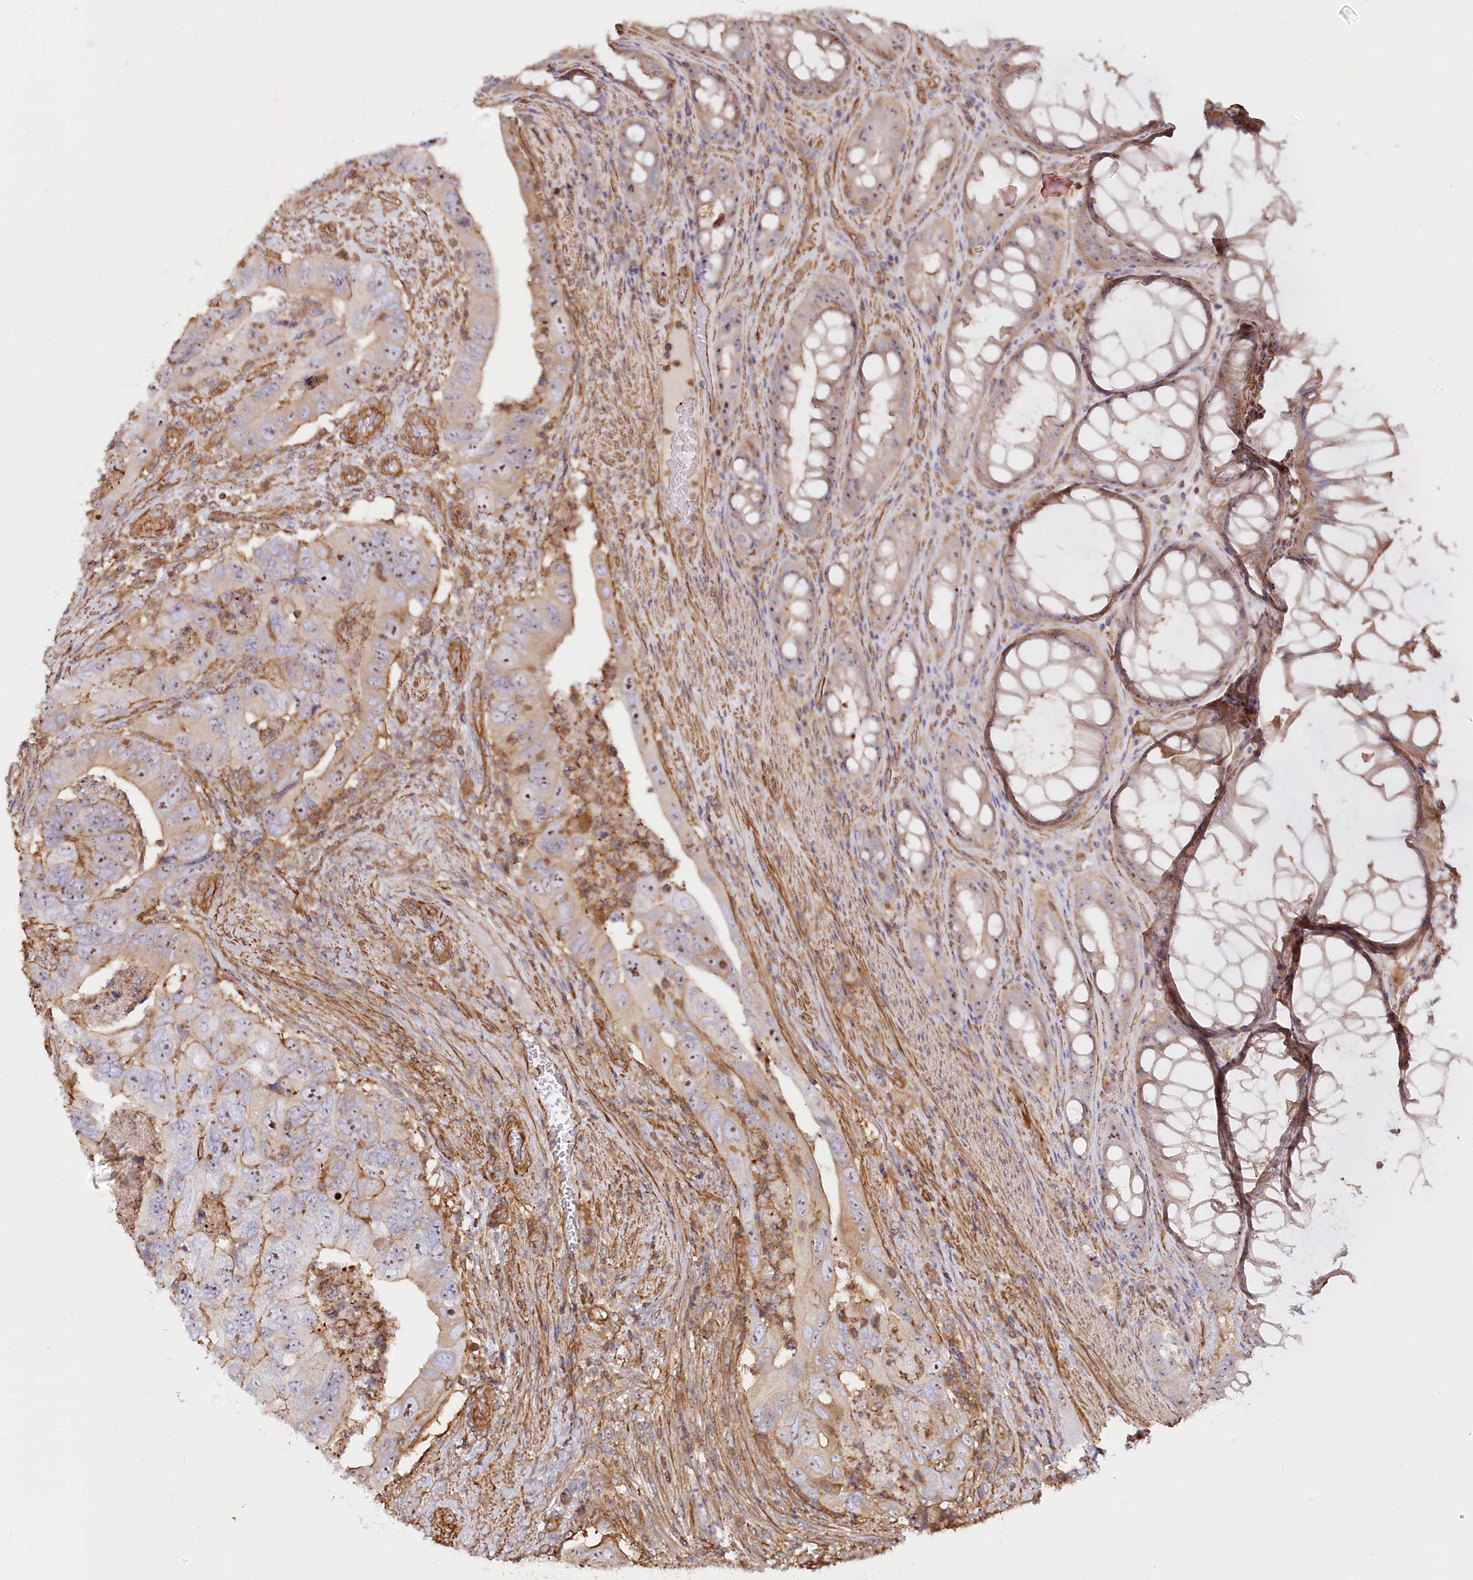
{"staining": {"intensity": "moderate", "quantity": "<25%", "location": "cytoplasmic/membranous,nuclear"}, "tissue": "colorectal cancer", "cell_type": "Tumor cells", "image_type": "cancer", "snomed": [{"axis": "morphology", "description": "Adenocarcinoma, NOS"}, {"axis": "topography", "description": "Rectum"}], "caption": "Immunohistochemical staining of human colorectal cancer (adenocarcinoma) demonstrates low levels of moderate cytoplasmic/membranous and nuclear positivity in approximately <25% of tumor cells.", "gene": "WDR36", "patient": {"sex": "male", "age": 63}}